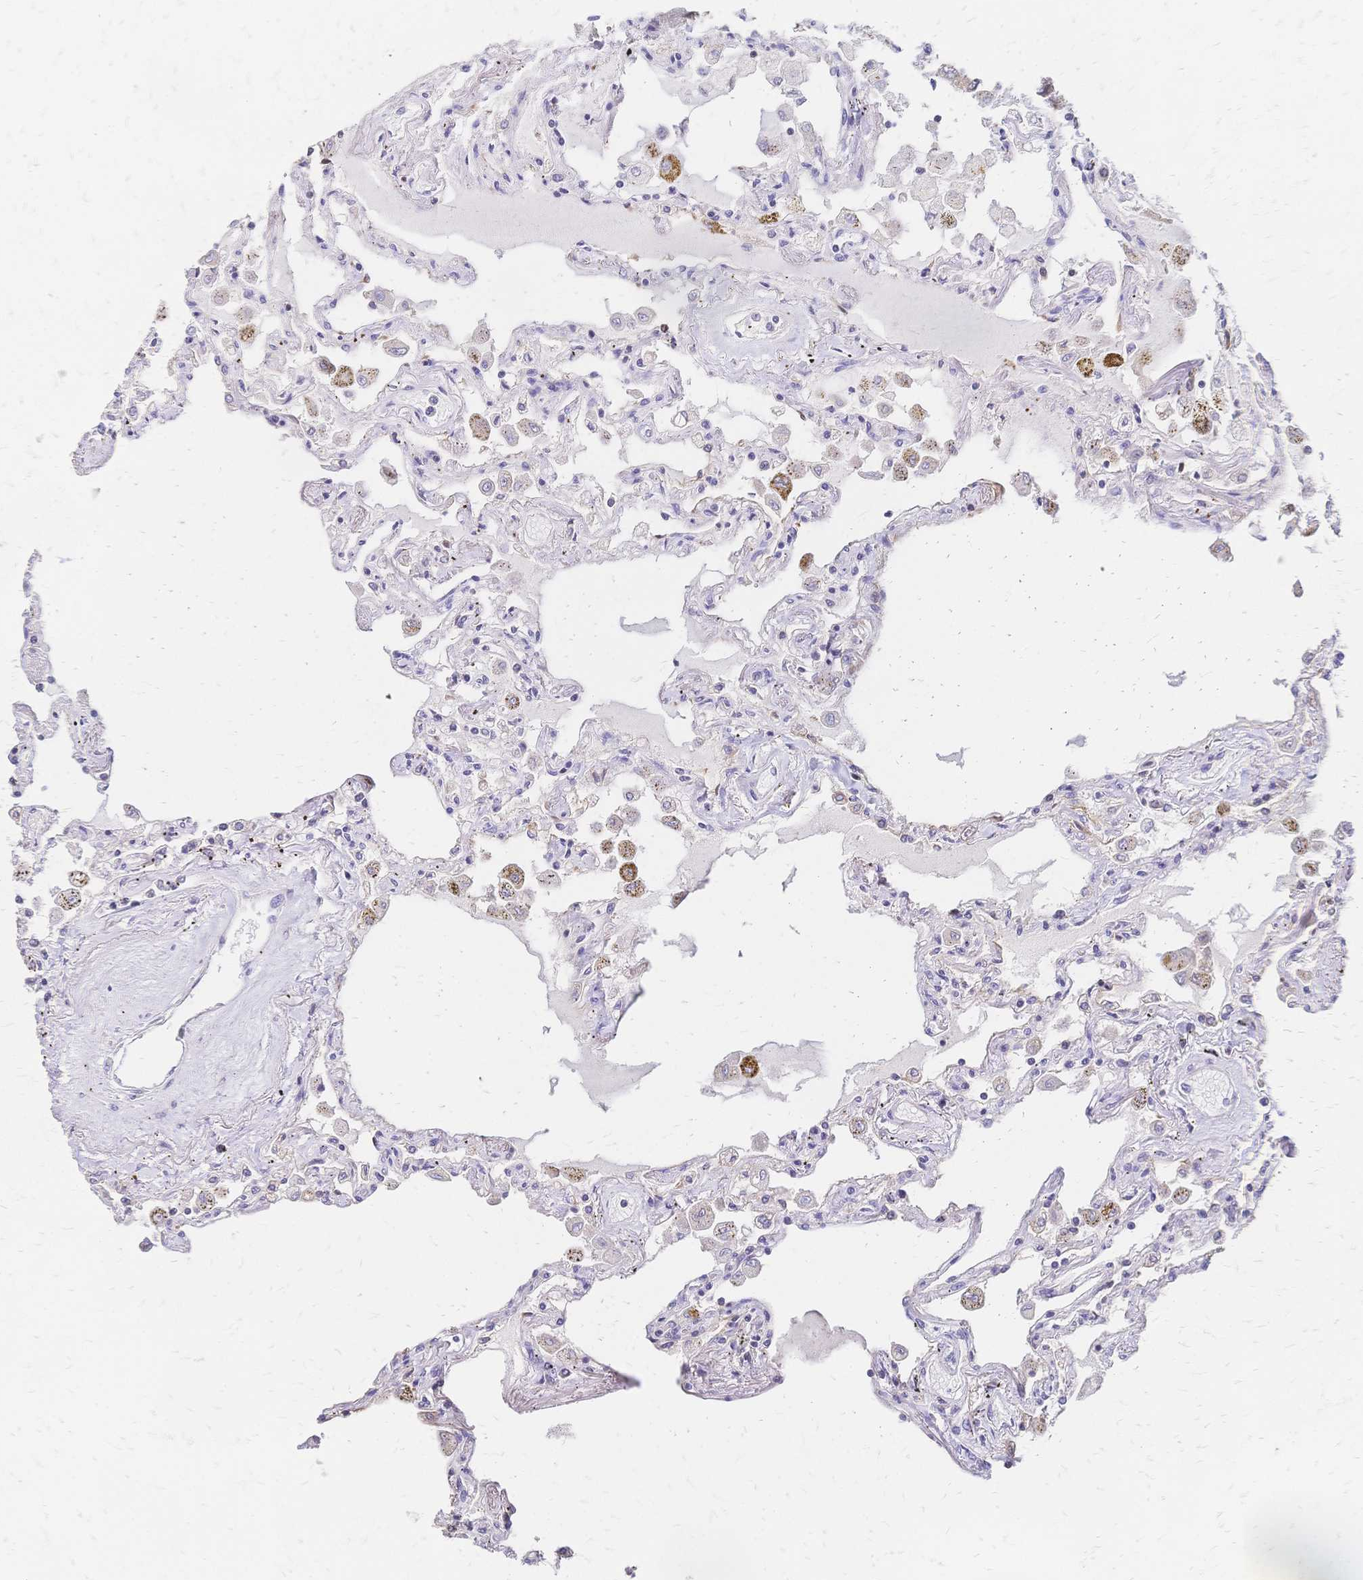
{"staining": {"intensity": "moderate", "quantity": "<25%", "location": "cytoplasmic/membranous"}, "tissue": "lung", "cell_type": "Alveolar cells", "image_type": "normal", "snomed": [{"axis": "morphology", "description": "Normal tissue, NOS"}, {"axis": "morphology", "description": "Adenocarcinoma, NOS"}, {"axis": "topography", "description": "Cartilage tissue"}, {"axis": "topography", "description": "Lung"}], "caption": "Immunohistochemical staining of normal human lung shows <25% levels of moderate cytoplasmic/membranous protein positivity in approximately <25% of alveolar cells.", "gene": "DTNB", "patient": {"sex": "female", "age": 67}}